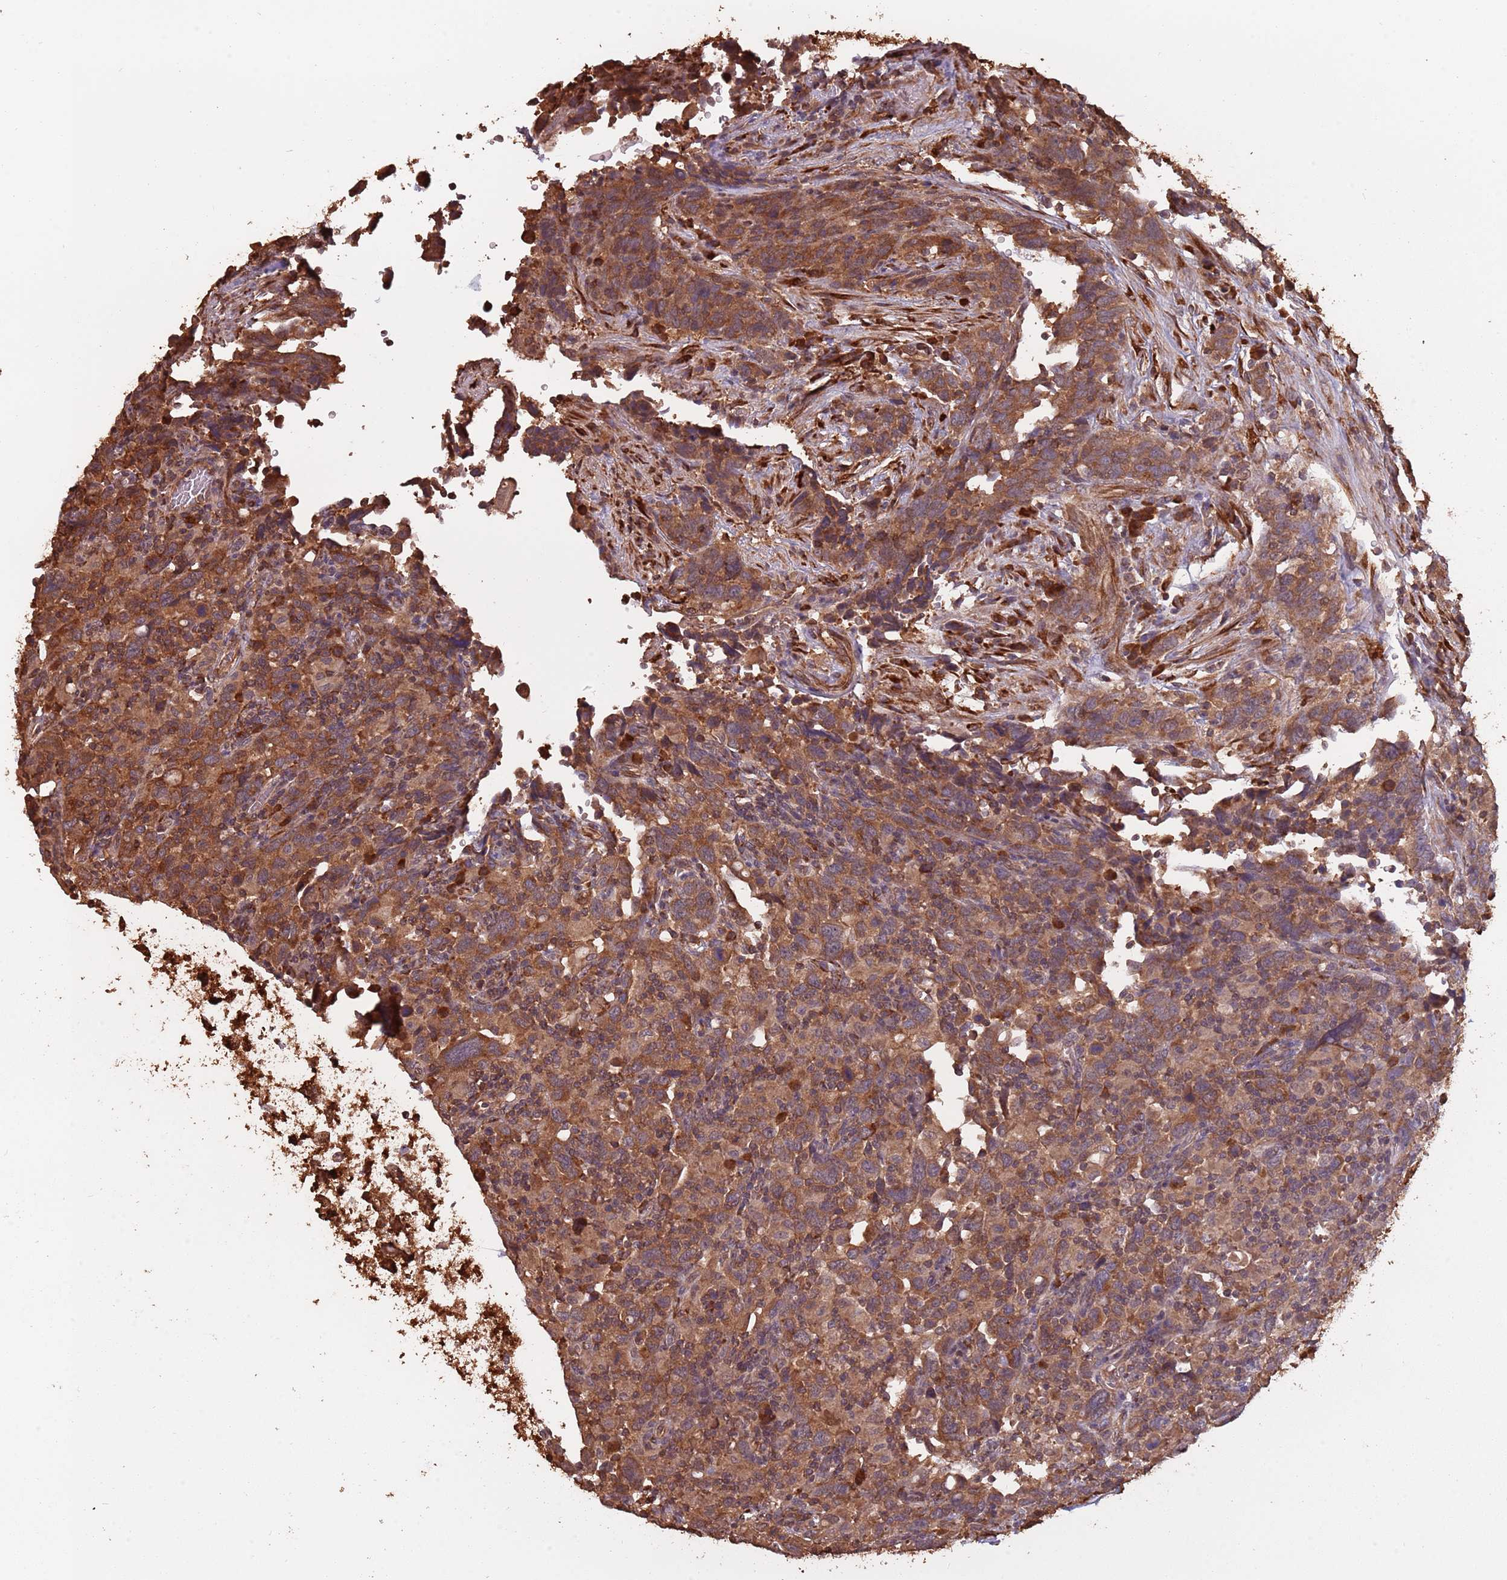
{"staining": {"intensity": "strong", "quantity": ">75%", "location": "cytoplasmic/membranous"}, "tissue": "urothelial cancer", "cell_type": "Tumor cells", "image_type": "cancer", "snomed": [{"axis": "morphology", "description": "Urothelial carcinoma, High grade"}, {"axis": "topography", "description": "Urinary bladder"}], "caption": "High-power microscopy captured an IHC photomicrograph of urothelial cancer, revealing strong cytoplasmic/membranous expression in approximately >75% of tumor cells.", "gene": "COG4", "patient": {"sex": "male", "age": 61}}